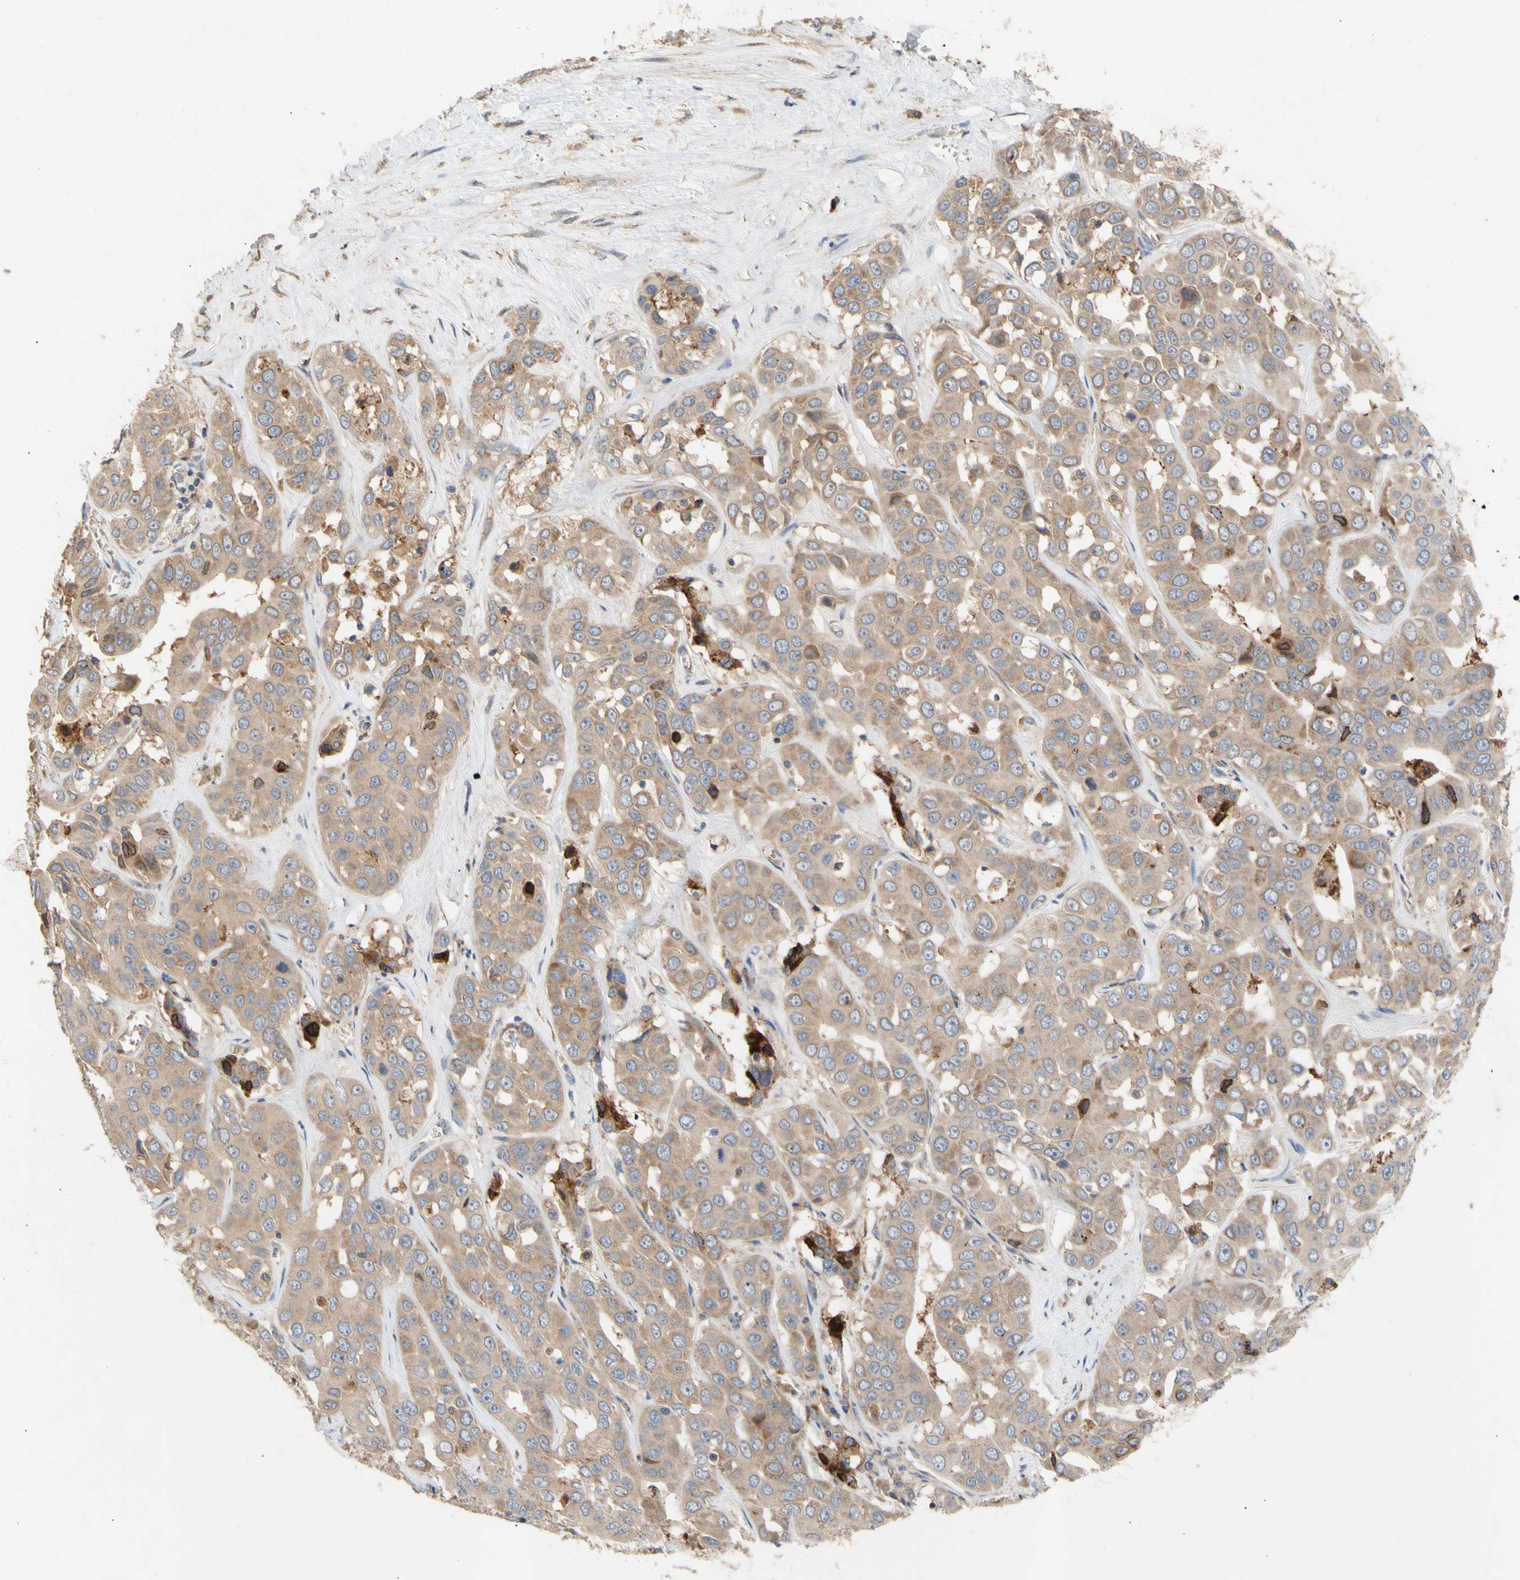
{"staining": {"intensity": "weak", "quantity": ">75%", "location": "cytoplasmic/membranous"}, "tissue": "liver cancer", "cell_type": "Tumor cells", "image_type": "cancer", "snomed": [{"axis": "morphology", "description": "Cholangiocarcinoma"}, {"axis": "topography", "description": "Liver"}], "caption": "Immunohistochemistry (IHC) (DAB (3,3'-diaminobenzidine)) staining of human liver cholangiocarcinoma exhibits weak cytoplasmic/membranous protein positivity in about >75% of tumor cells.", "gene": "EIF2S3", "patient": {"sex": "female", "age": 52}}